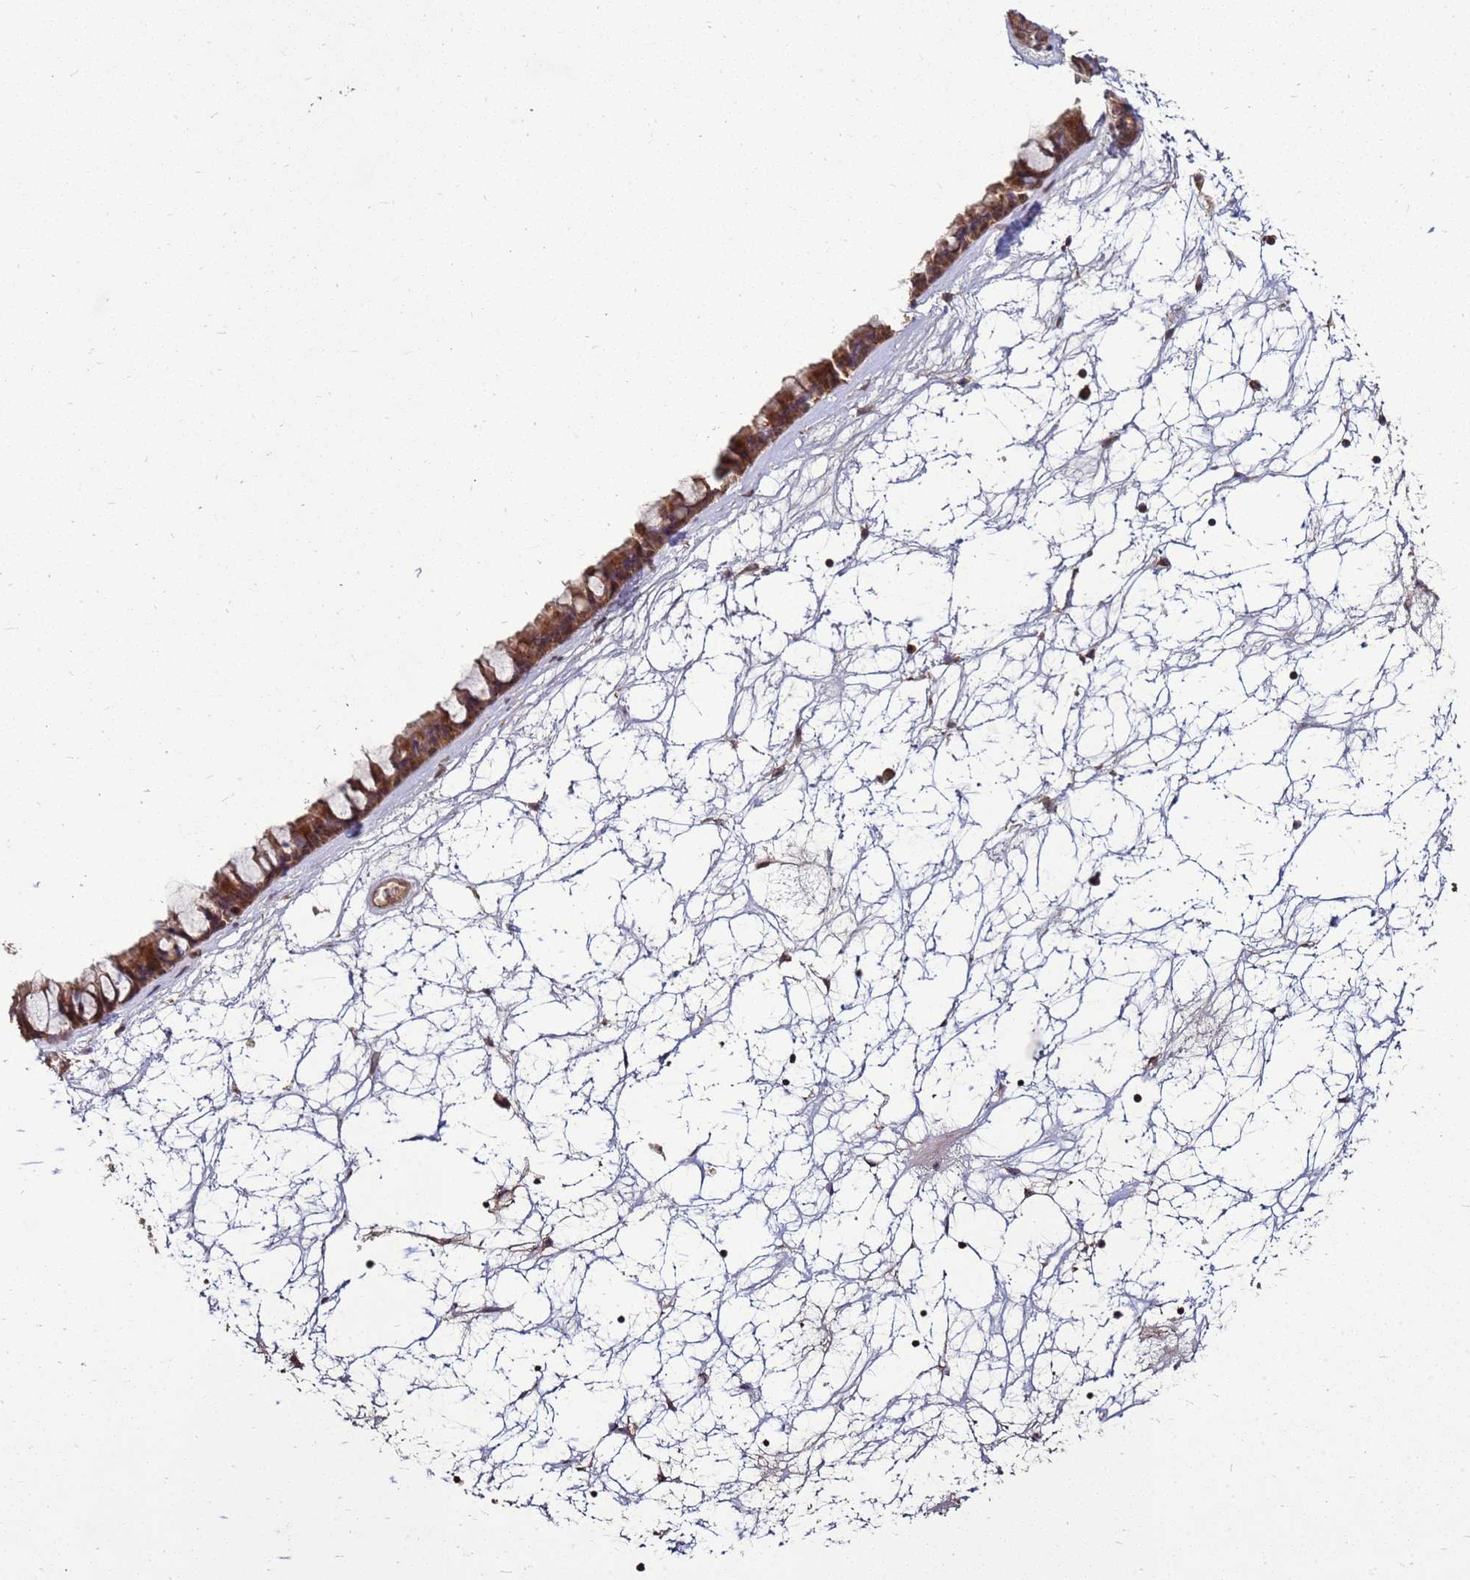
{"staining": {"intensity": "strong", "quantity": ">75%", "location": "cytoplasmic/membranous,nuclear"}, "tissue": "nasopharynx", "cell_type": "Respiratory epithelial cells", "image_type": "normal", "snomed": [{"axis": "morphology", "description": "Normal tissue, NOS"}, {"axis": "topography", "description": "Nasopharynx"}], "caption": "IHC micrograph of unremarkable nasopharynx: nasopharynx stained using immunohistochemistry exhibits high levels of strong protein expression localized specifically in the cytoplasmic/membranous,nuclear of respiratory epithelial cells, appearing as a cytoplasmic/membranous,nuclear brown color.", "gene": "CRBN", "patient": {"sex": "male", "age": 64}}